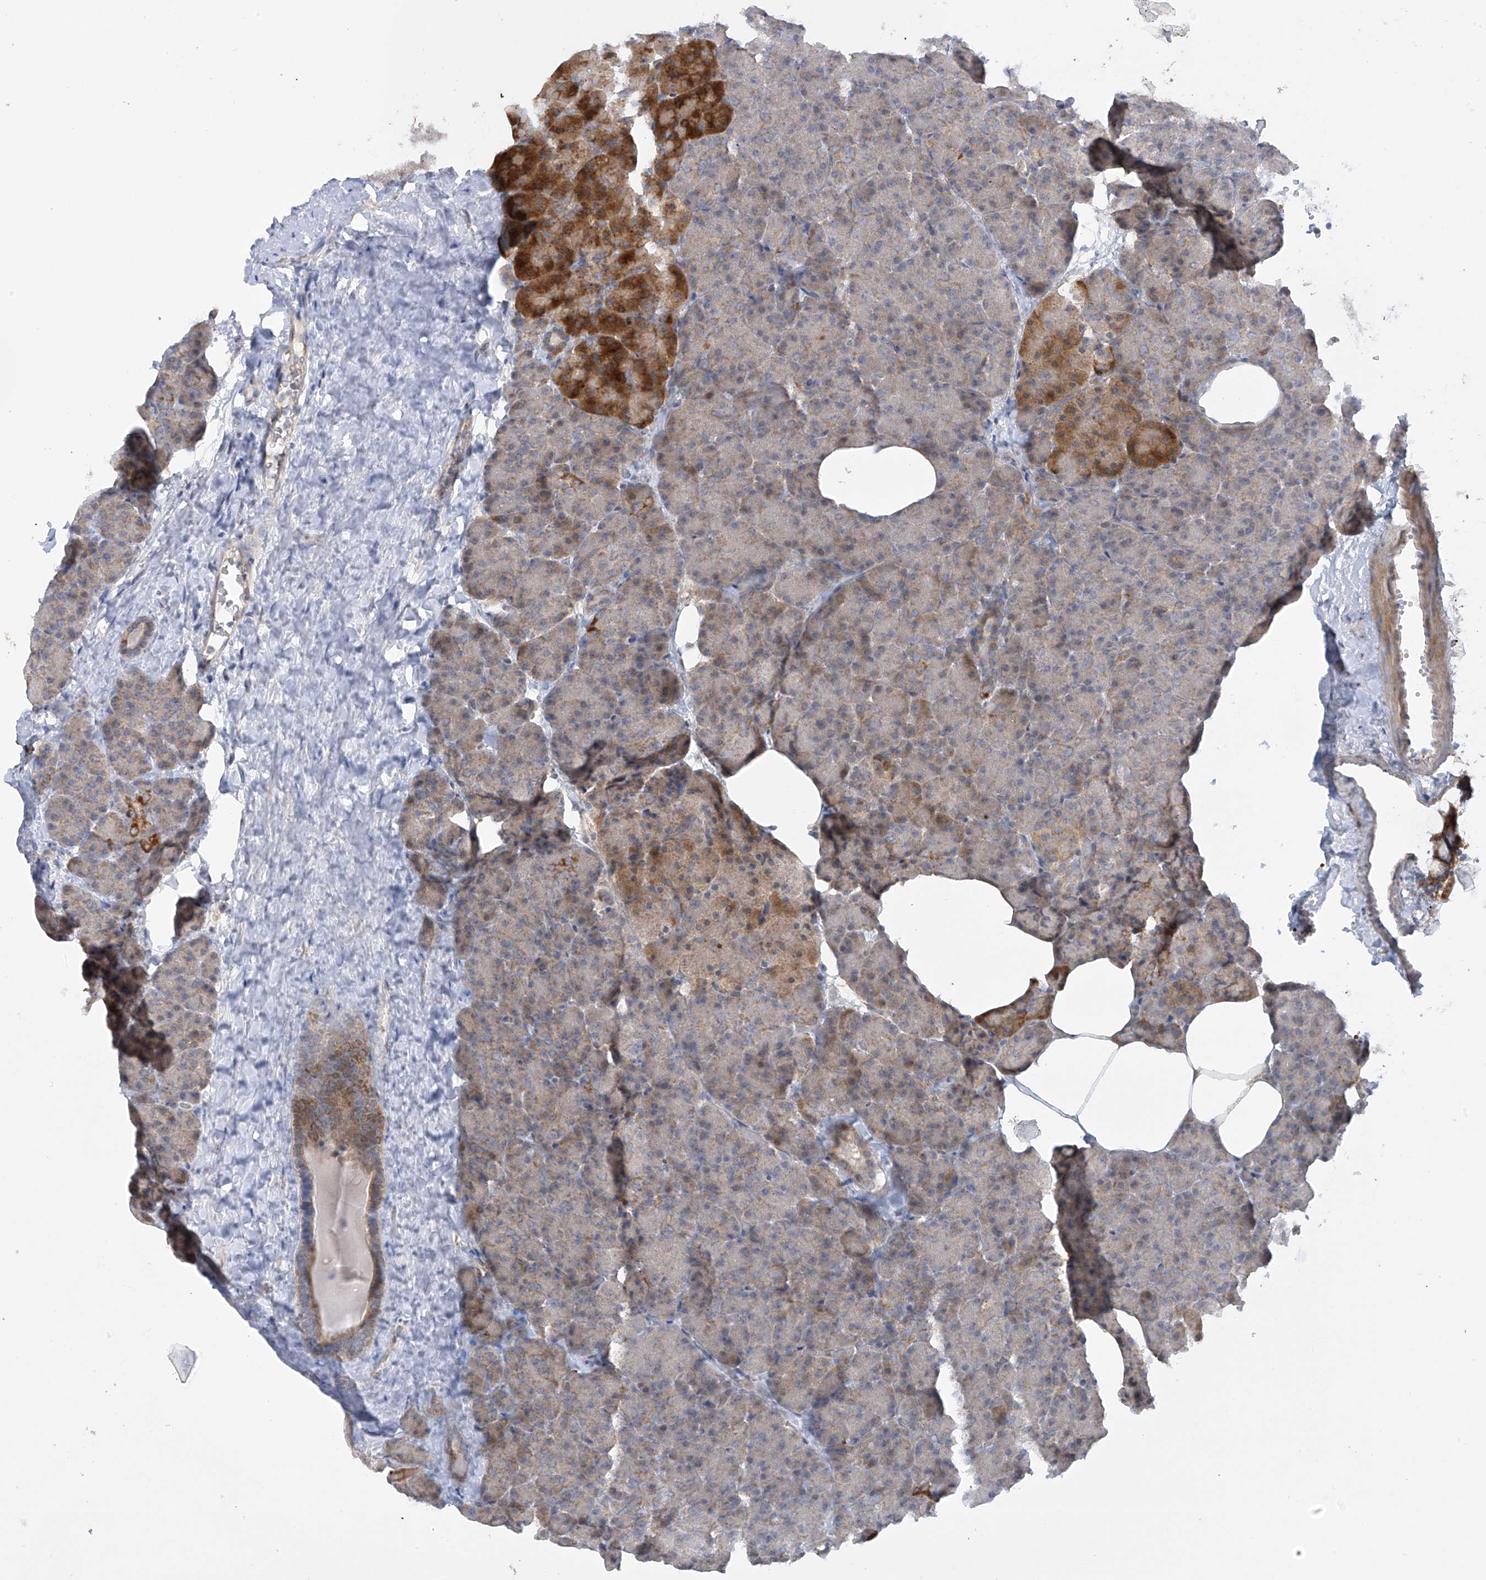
{"staining": {"intensity": "strong", "quantity": "<25%", "location": "cytoplasmic/membranous"}, "tissue": "pancreas", "cell_type": "Exocrine glandular cells", "image_type": "normal", "snomed": [{"axis": "morphology", "description": "Normal tissue, NOS"}, {"axis": "morphology", "description": "Carcinoid, malignant, NOS"}, {"axis": "topography", "description": "Pancreas"}], "caption": "High-magnification brightfield microscopy of normal pancreas stained with DAB (brown) and counterstained with hematoxylin (blue). exocrine glandular cells exhibit strong cytoplasmic/membranous expression is identified in about<25% of cells. The staining is performed using DAB (3,3'-diaminobenzidine) brown chromogen to label protein expression. The nuclei are counter-stained blue using hematoxylin.", "gene": "METTL18", "patient": {"sex": "female", "age": 35}}